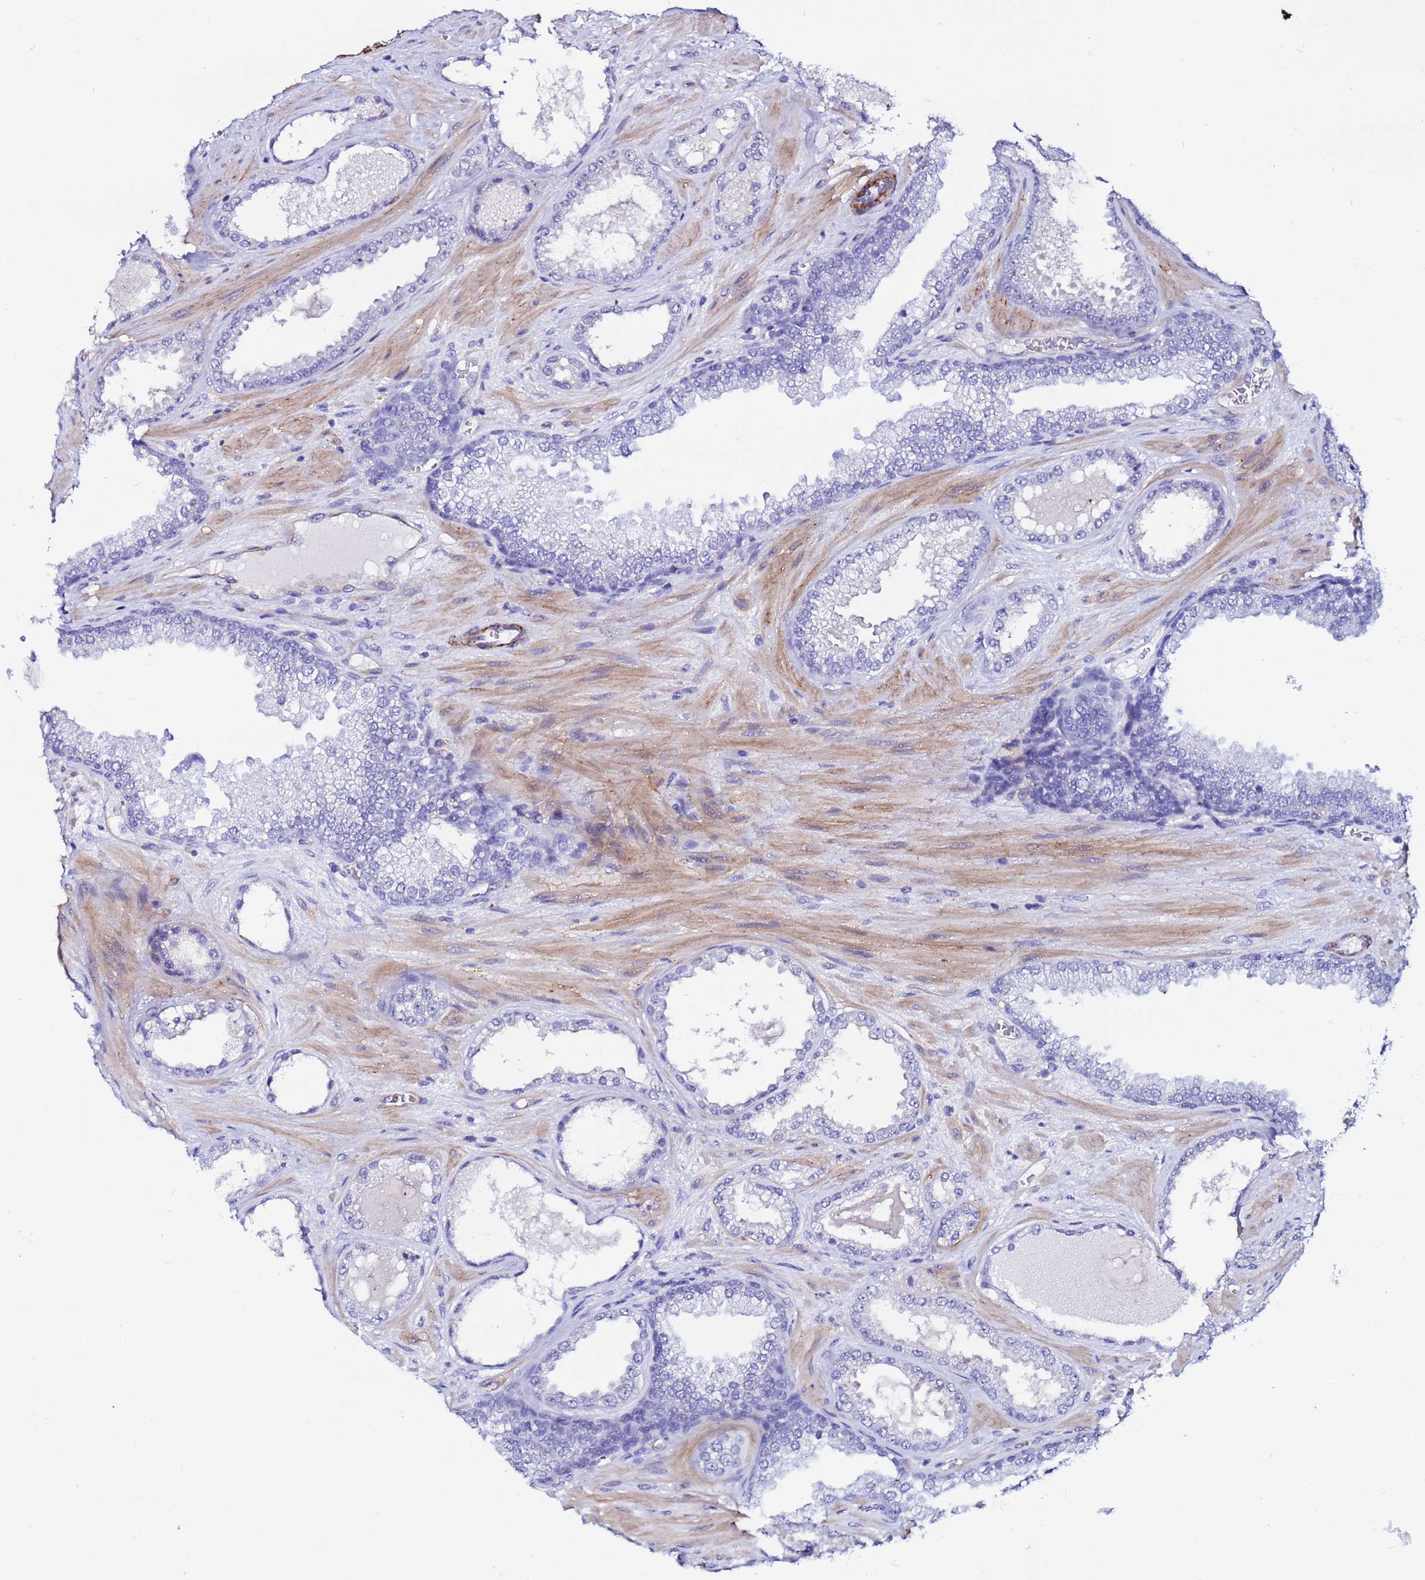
{"staining": {"intensity": "negative", "quantity": "none", "location": "none"}, "tissue": "prostate cancer", "cell_type": "Tumor cells", "image_type": "cancer", "snomed": [{"axis": "morphology", "description": "Adenocarcinoma, Low grade"}, {"axis": "topography", "description": "Prostate"}], "caption": "An immunohistochemistry image of prostate cancer is shown. There is no staining in tumor cells of prostate cancer.", "gene": "DEFB104A", "patient": {"sex": "male", "age": 57}}